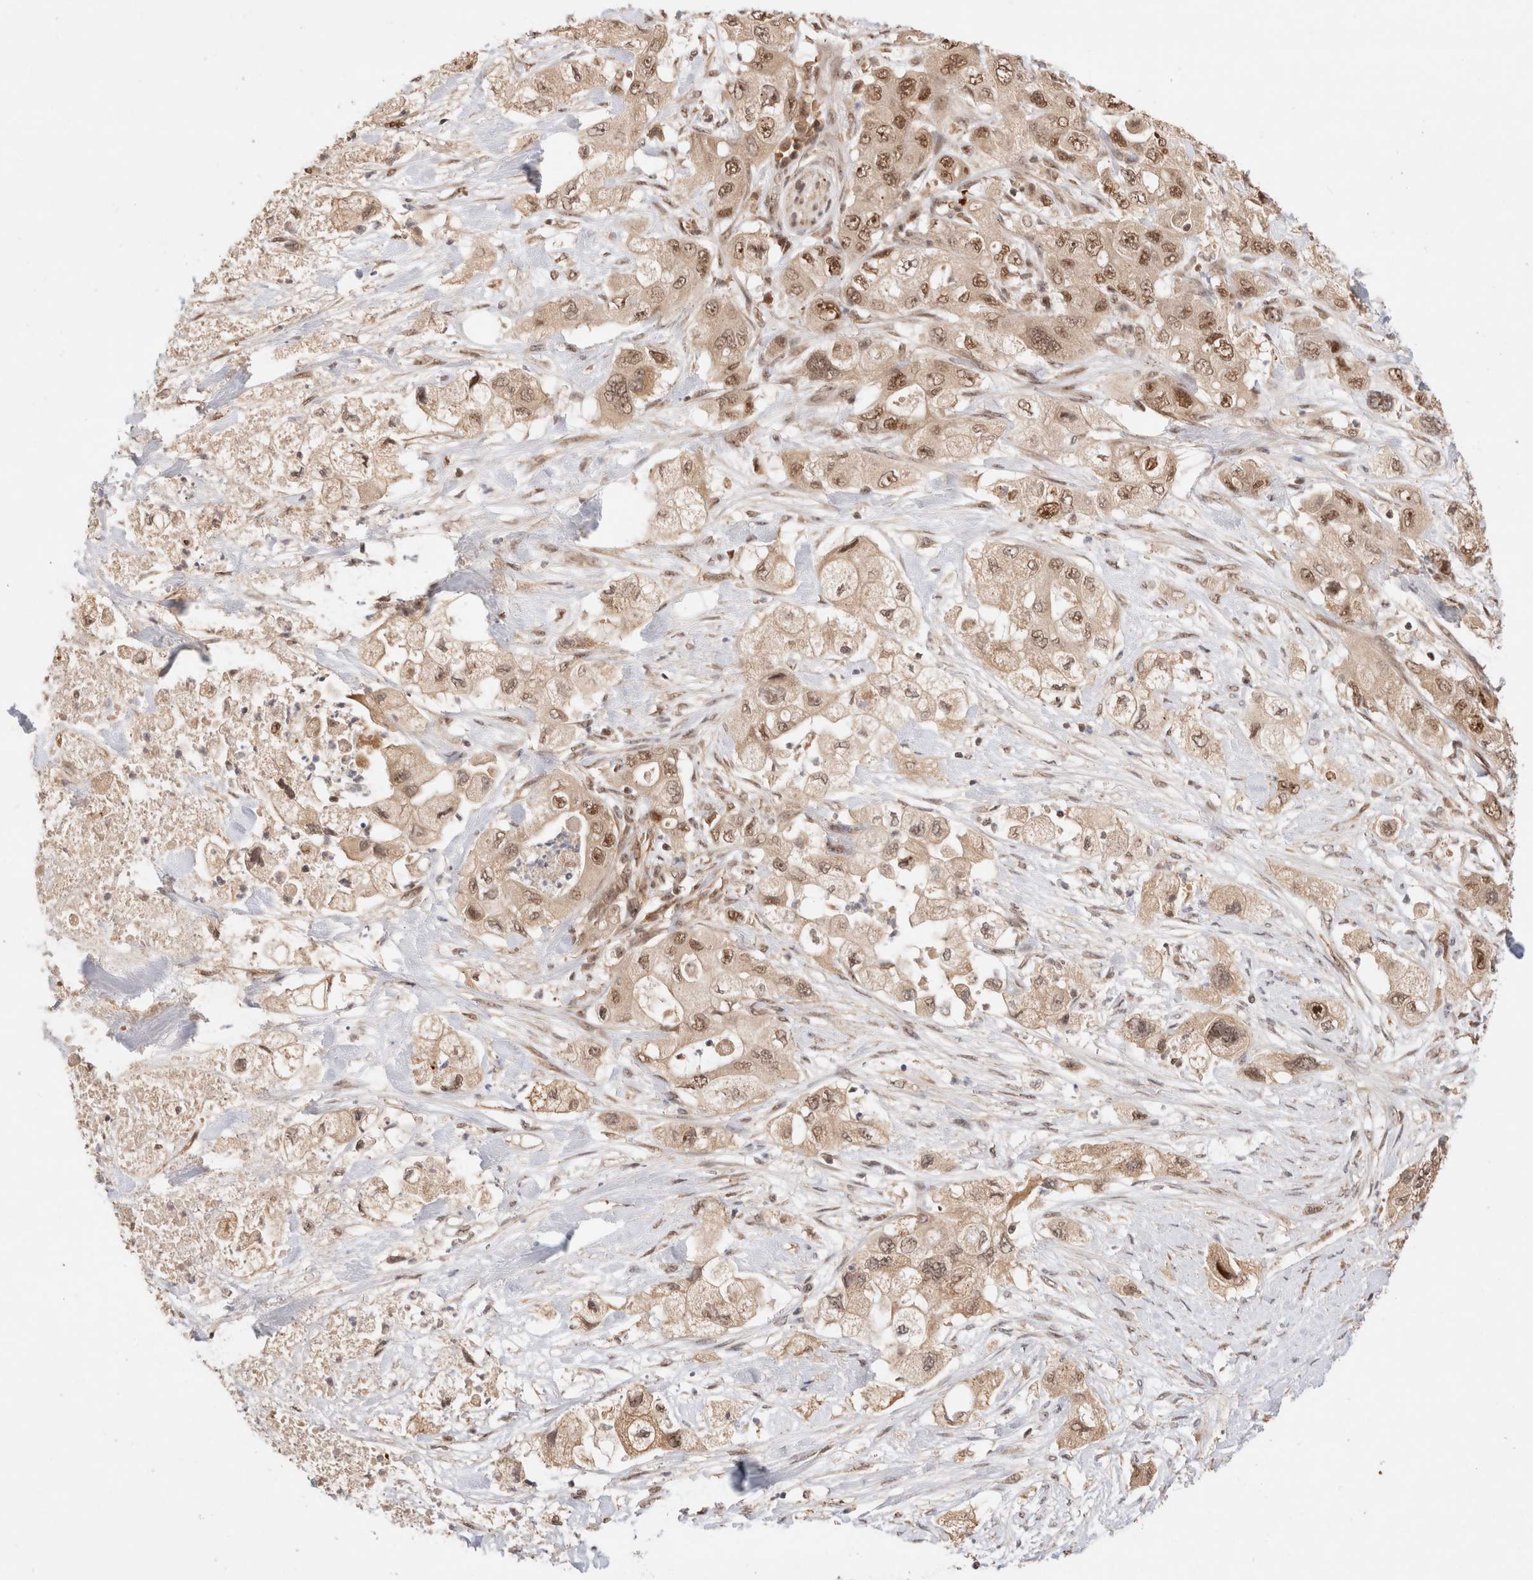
{"staining": {"intensity": "moderate", "quantity": ">75%", "location": "nuclear"}, "tissue": "pancreatic cancer", "cell_type": "Tumor cells", "image_type": "cancer", "snomed": [{"axis": "morphology", "description": "Adenocarcinoma, NOS"}, {"axis": "topography", "description": "Pancreas"}], "caption": "Immunohistochemical staining of pancreatic cancer reveals medium levels of moderate nuclear protein positivity in approximately >75% of tumor cells.", "gene": "MPHOSPH6", "patient": {"sex": "female", "age": 73}}